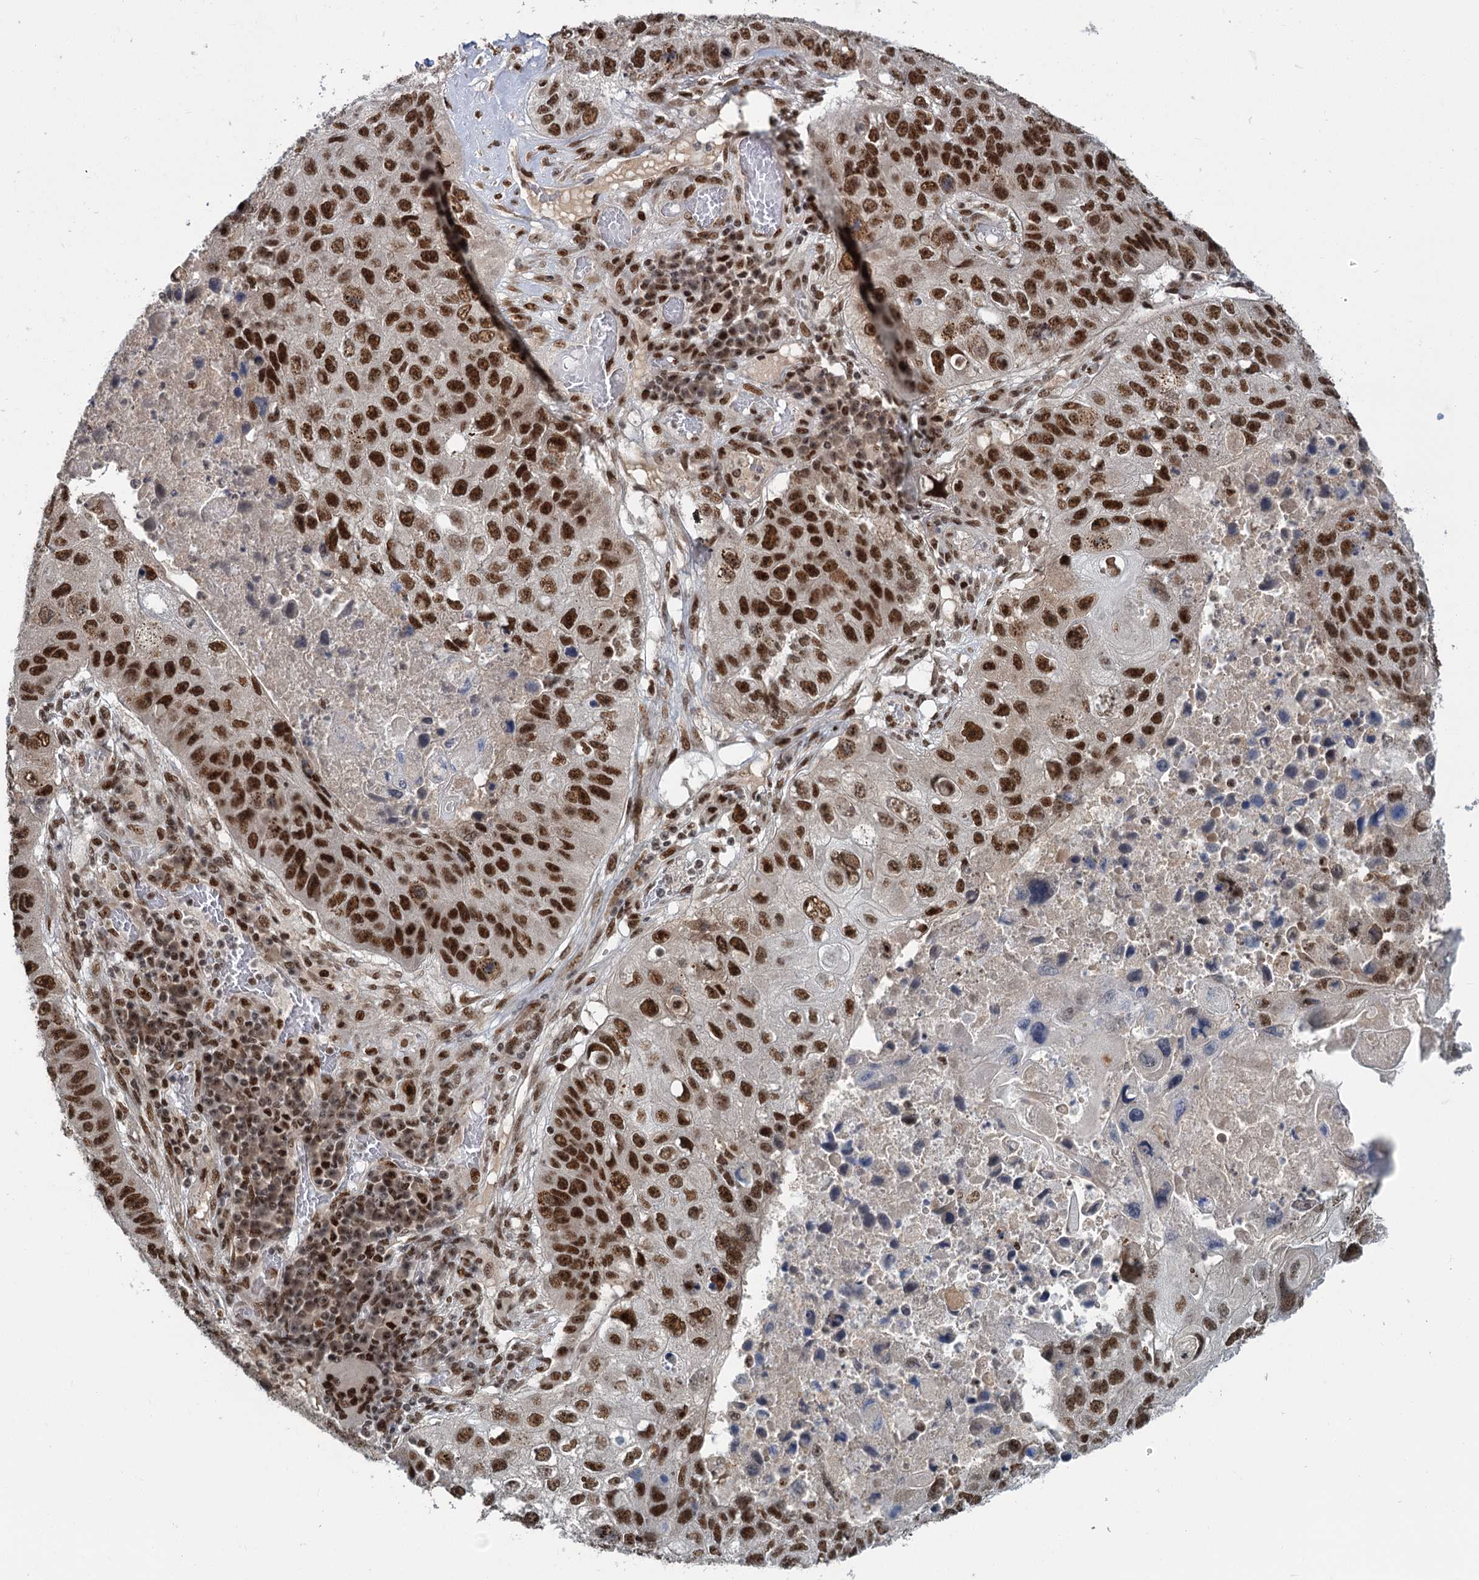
{"staining": {"intensity": "strong", "quantity": ">75%", "location": "nuclear"}, "tissue": "lung cancer", "cell_type": "Tumor cells", "image_type": "cancer", "snomed": [{"axis": "morphology", "description": "Squamous cell carcinoma, NOS"}, {"axis": "topography", "description": "Lung"}], "caption": "Immunohistochemistry (IHC) (DAB (3,3'-diaminobenzidine)) staining of lung squamous cell carcinoma reveals strong nuclear protein positivity in approximately >75% of tumor cells.", "gene": "WBP4", "patient": {"sex": "male", "age": 61}}